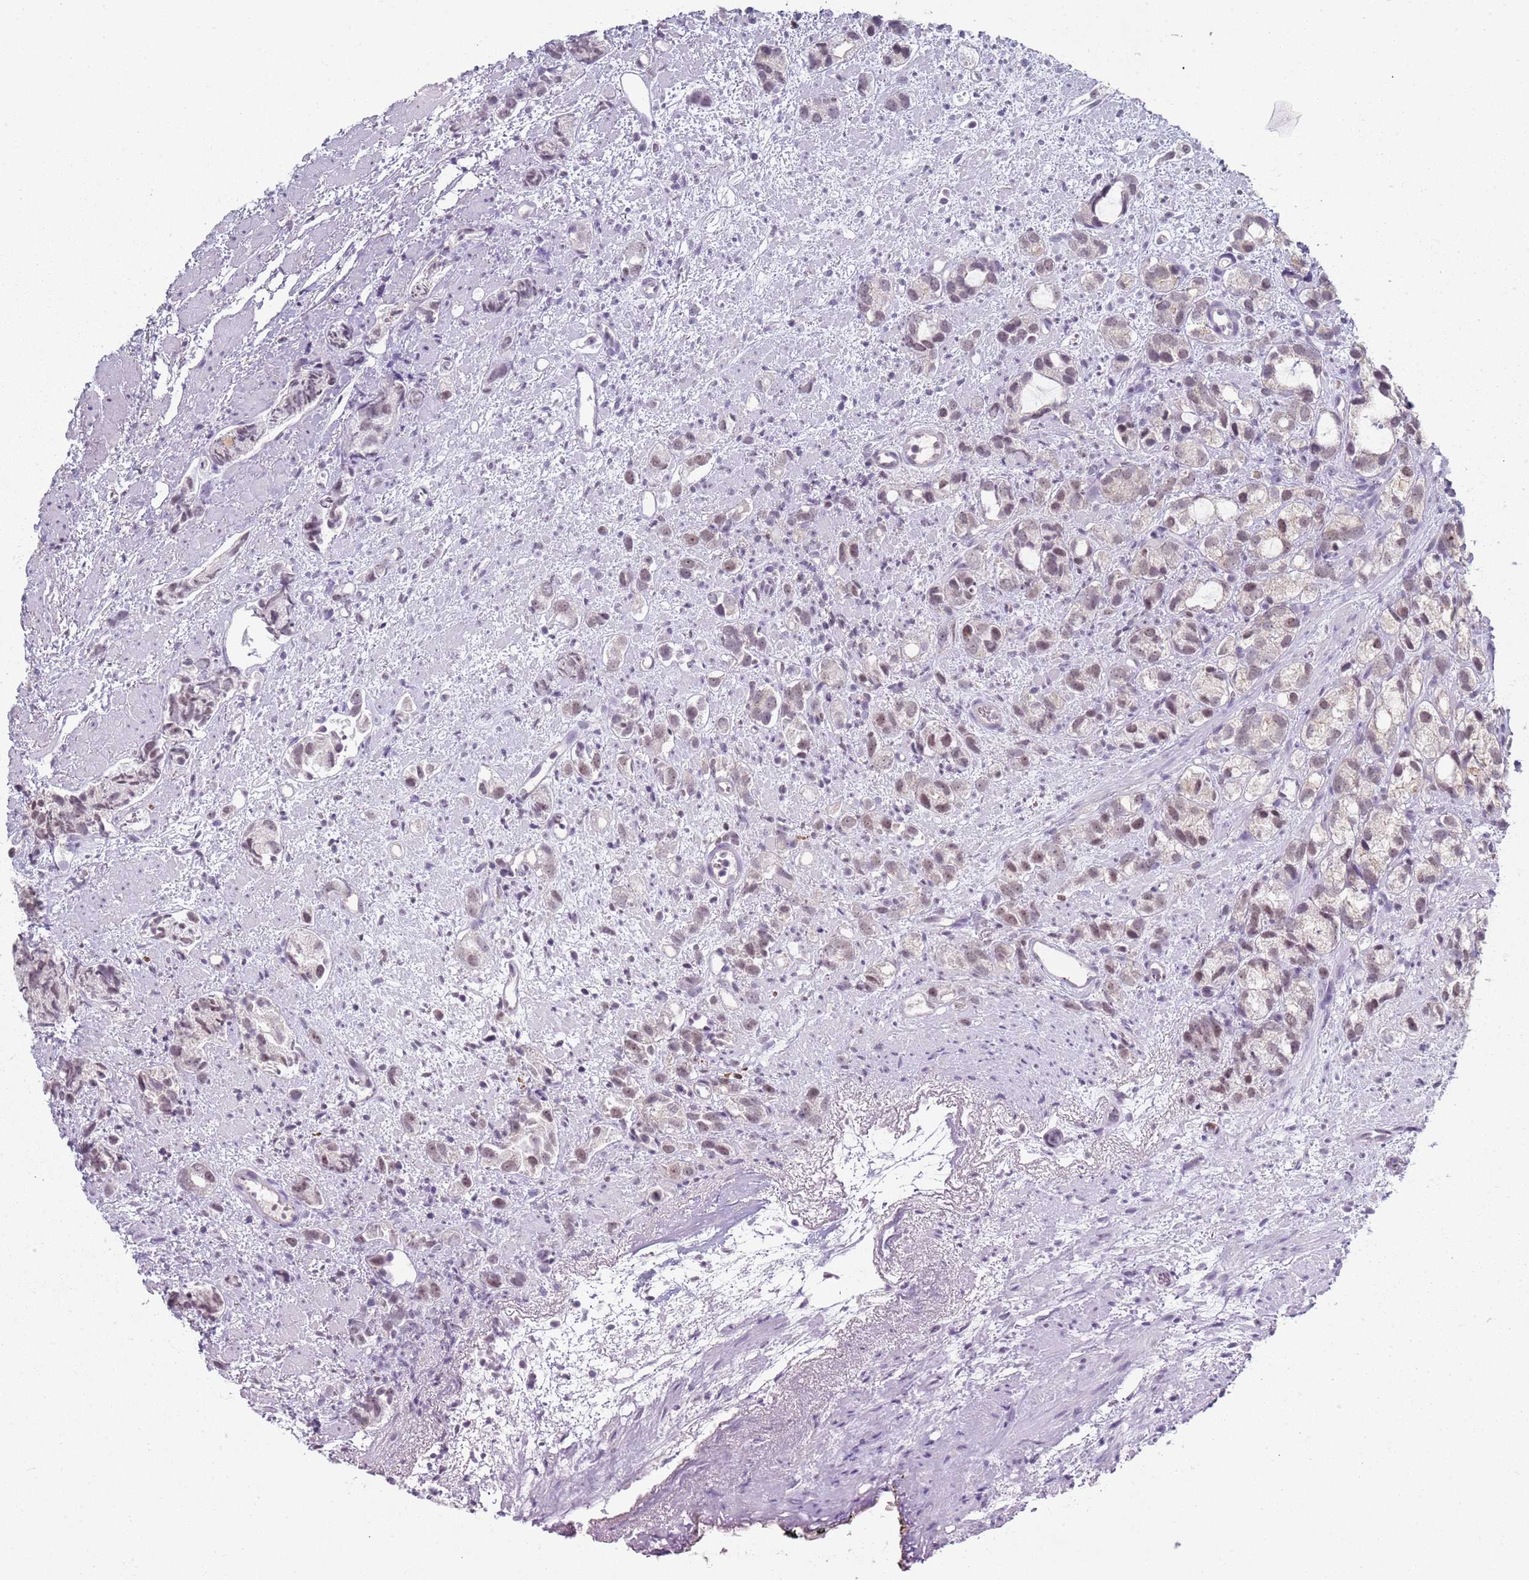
{"staining": {"intensity": "moderate", "quantity": "<25%", "location": "cytoplasmic/membranous"}, "tissue": "prostate cancer", "cell_type": "Tumor cells", "image_type": "cancer", "snomed": [{"axis": "morphology", "description": "Adenocarcinoma, High grade"}, {"axis": "topography", "description": "Prostate"}], "caption": "Prostate adenocarcinoma (high-grade) was stained to show a protein in brown. There is low levels of moderate cytoplasmic/membranous positivity in about <25% of tumor cells. (Stains: DAB (3,3'-diaminobenzidine) in brown, nuclei in blue, Microscopy: brightfield microscopy at high magnification).", "gene": "SMARCAL1", "patient": {"sex": "male", "age": 82}}